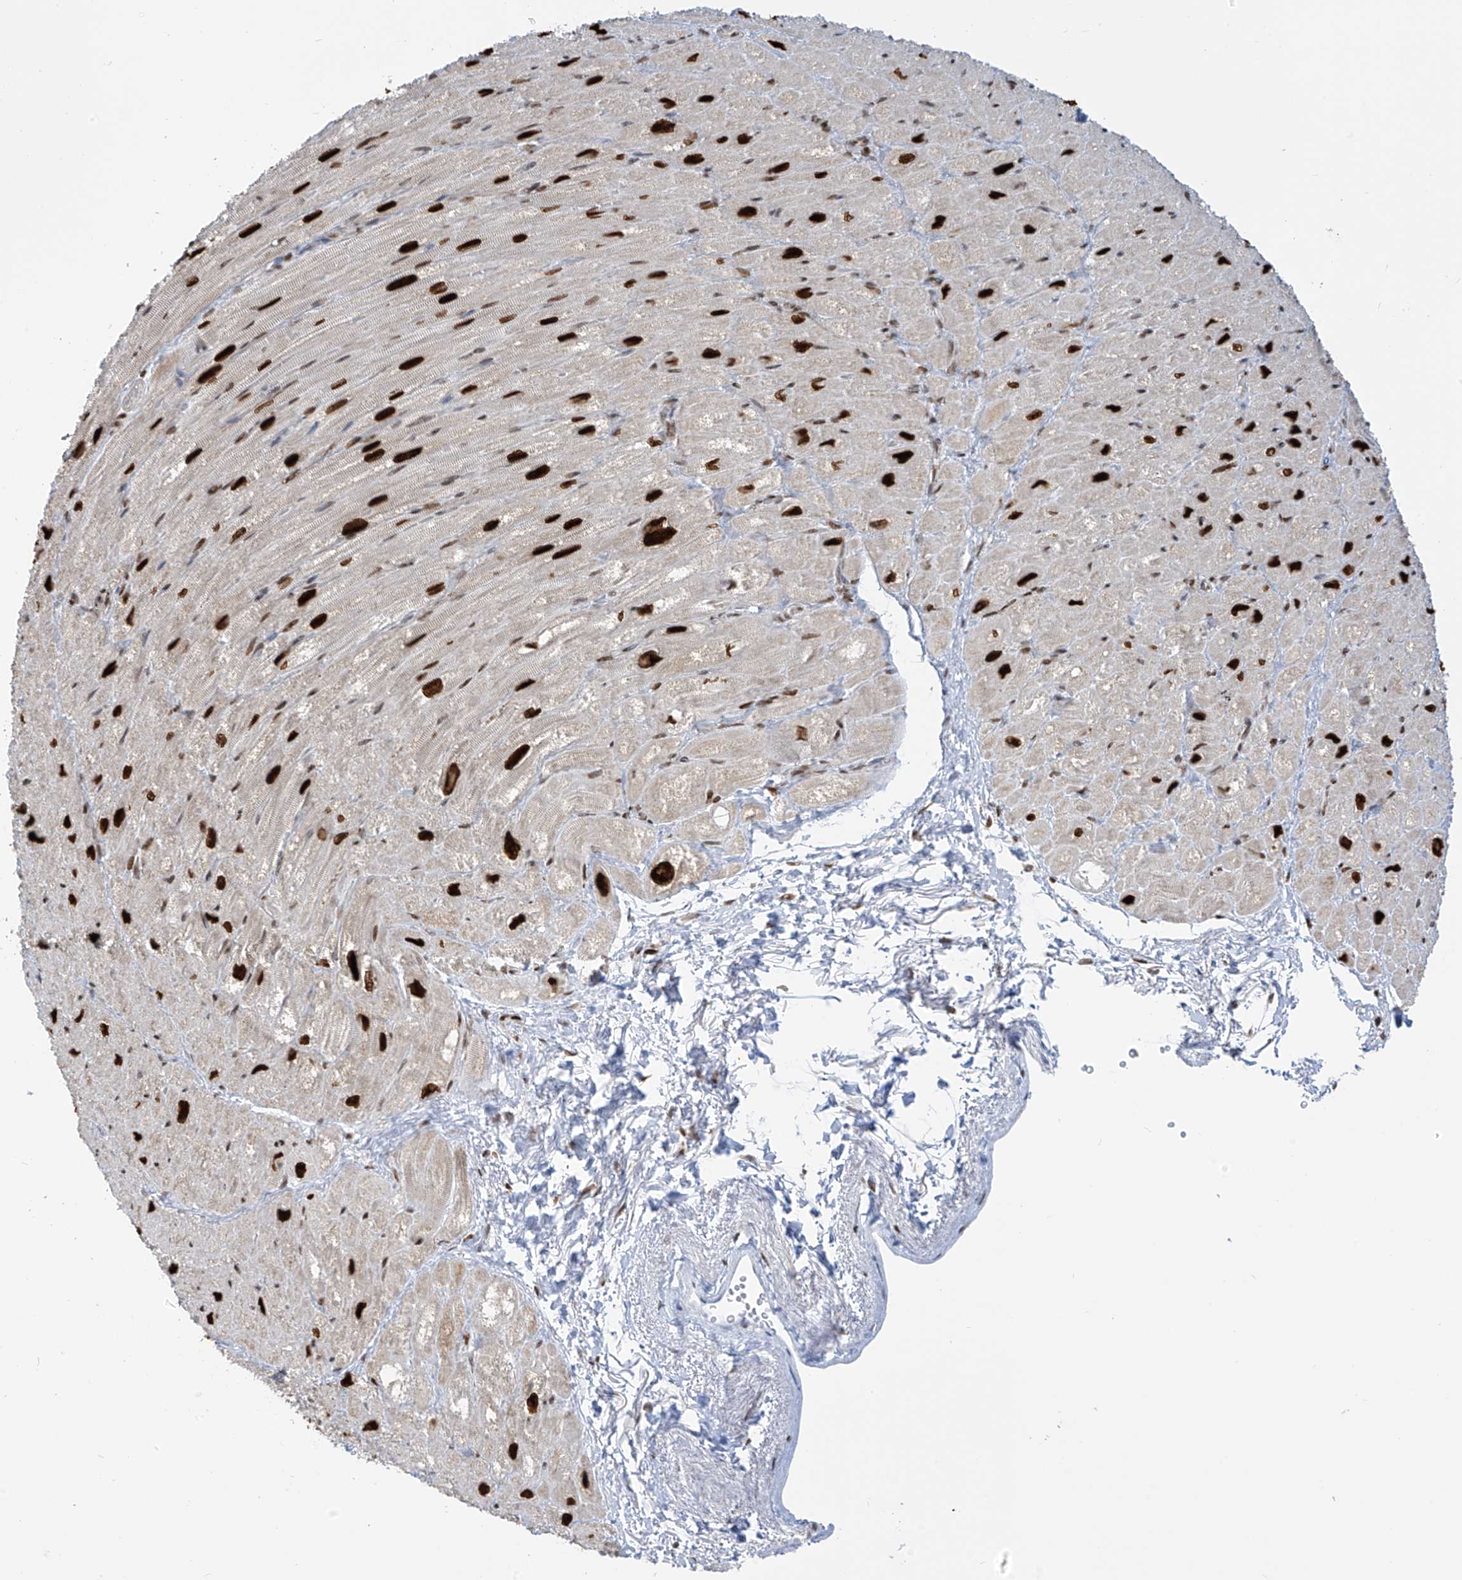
{"staining": {"intensity": "strong", "quantity": "<25%", "location": "nuclear"}, "tissue": "heart muscle", "cell_type": "Cardiomyocytes", "image_type": "normal", "snomed": [{"axis": "morphology", "description": "Normal tissue, NOS"}, {"axis": "topography", "description": "Heart"}], "caption": "A histopathology image showing strong nuclear expression in approximately <25% of cardiomyocytes in unremarkable heart muscle, as visualized by brown immunohistochemical staining.", "gene": "PM20D2", "patient": {"sex": "male", "age": 50}}